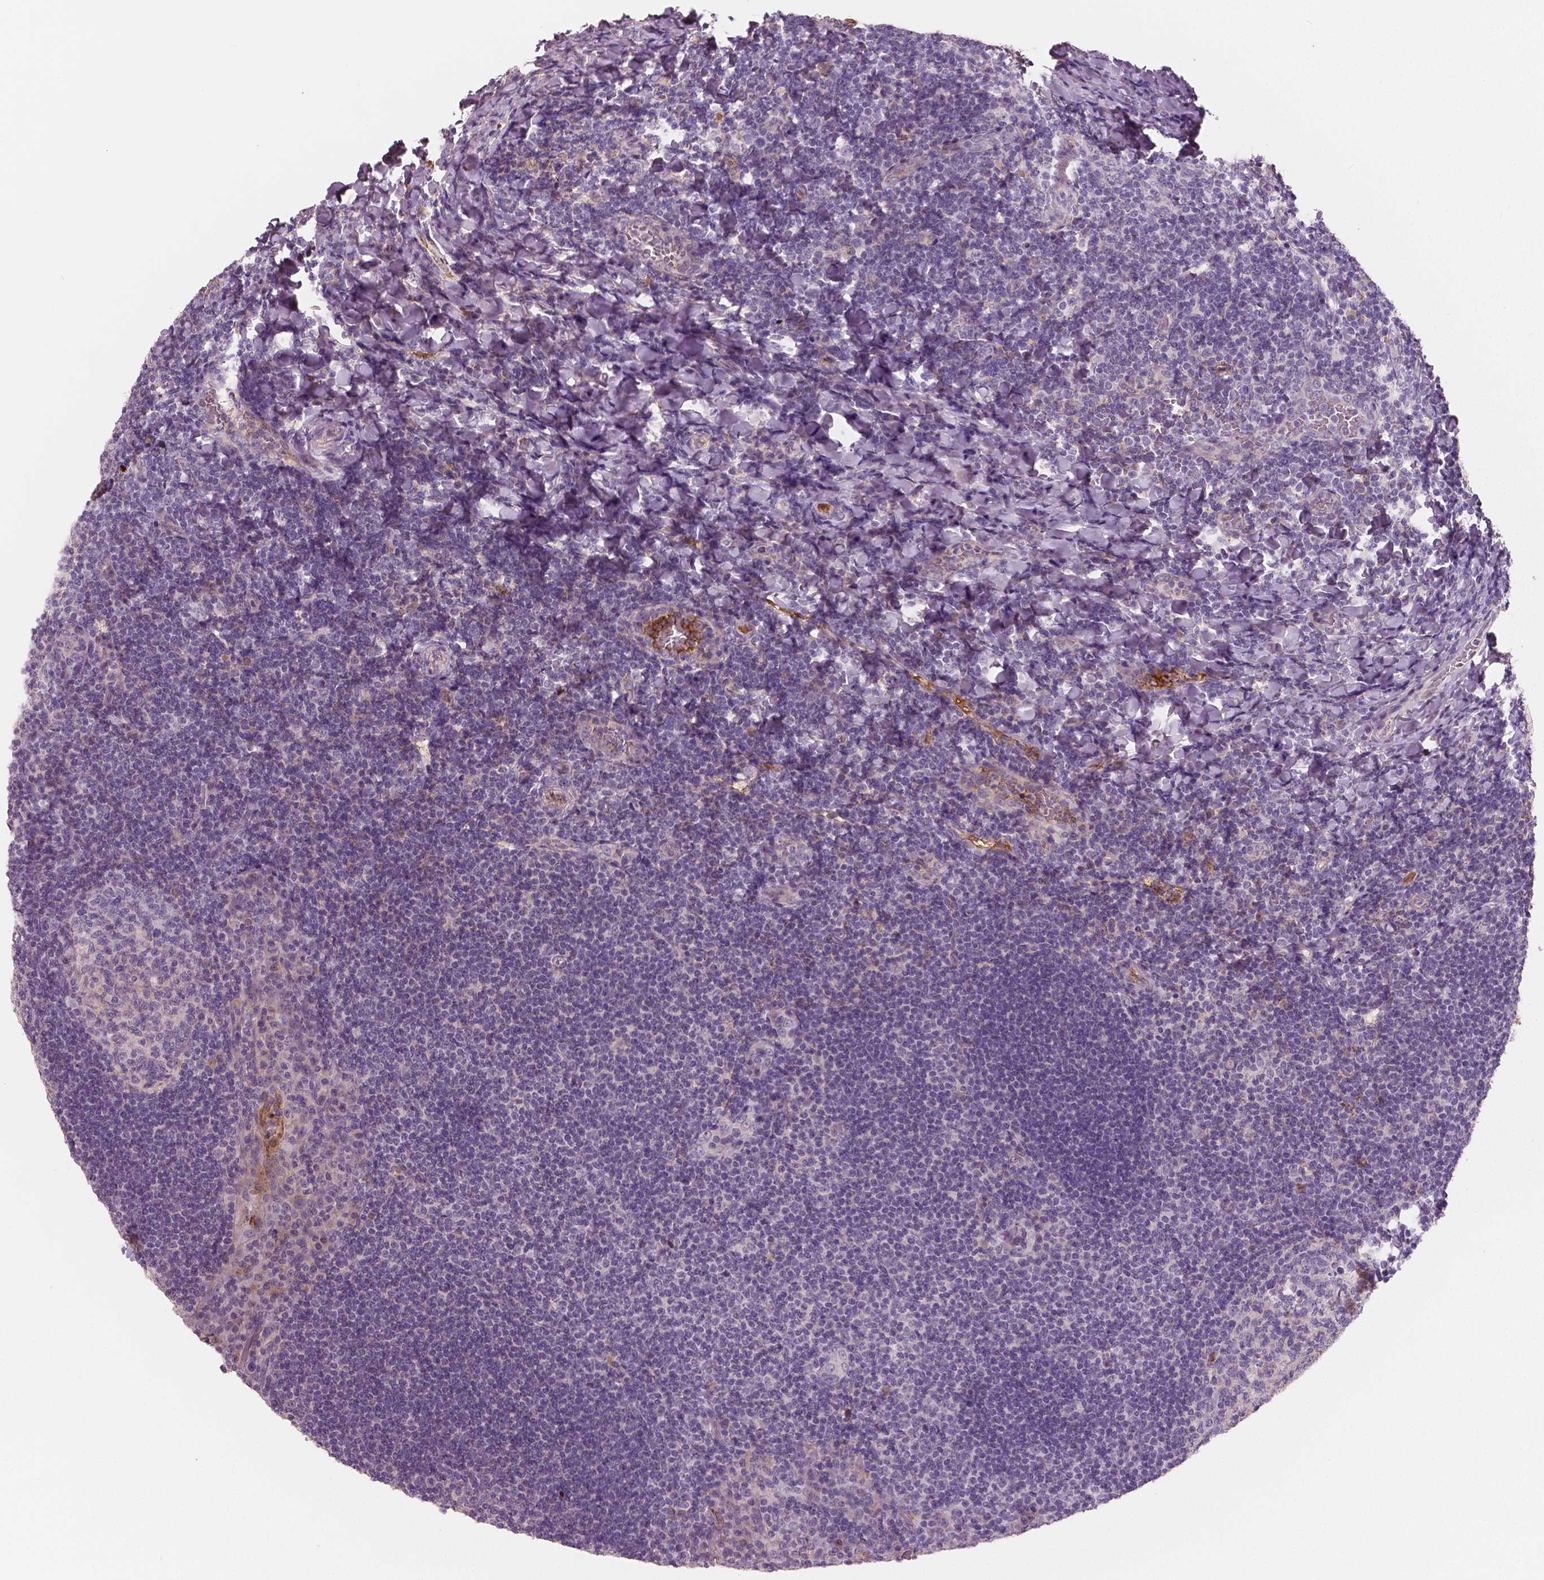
{"staining": {"intensity": "negative", "quantity": "none", "location": "none"}, "tissue": "tonsil", "cell_type": "Germinal center cells", "image_type": "normal", "snomed": [{"axis": "morphology", "description": "Normal tissue, NOS"}, {"axis": "topography", "description": "Tonsil"}], "caption": "IHC of unremarkable human tonsil reveals no positivity in germinal center cells.", "gene": "APOA4", "patient": {"sex": "male", "age": 17}}